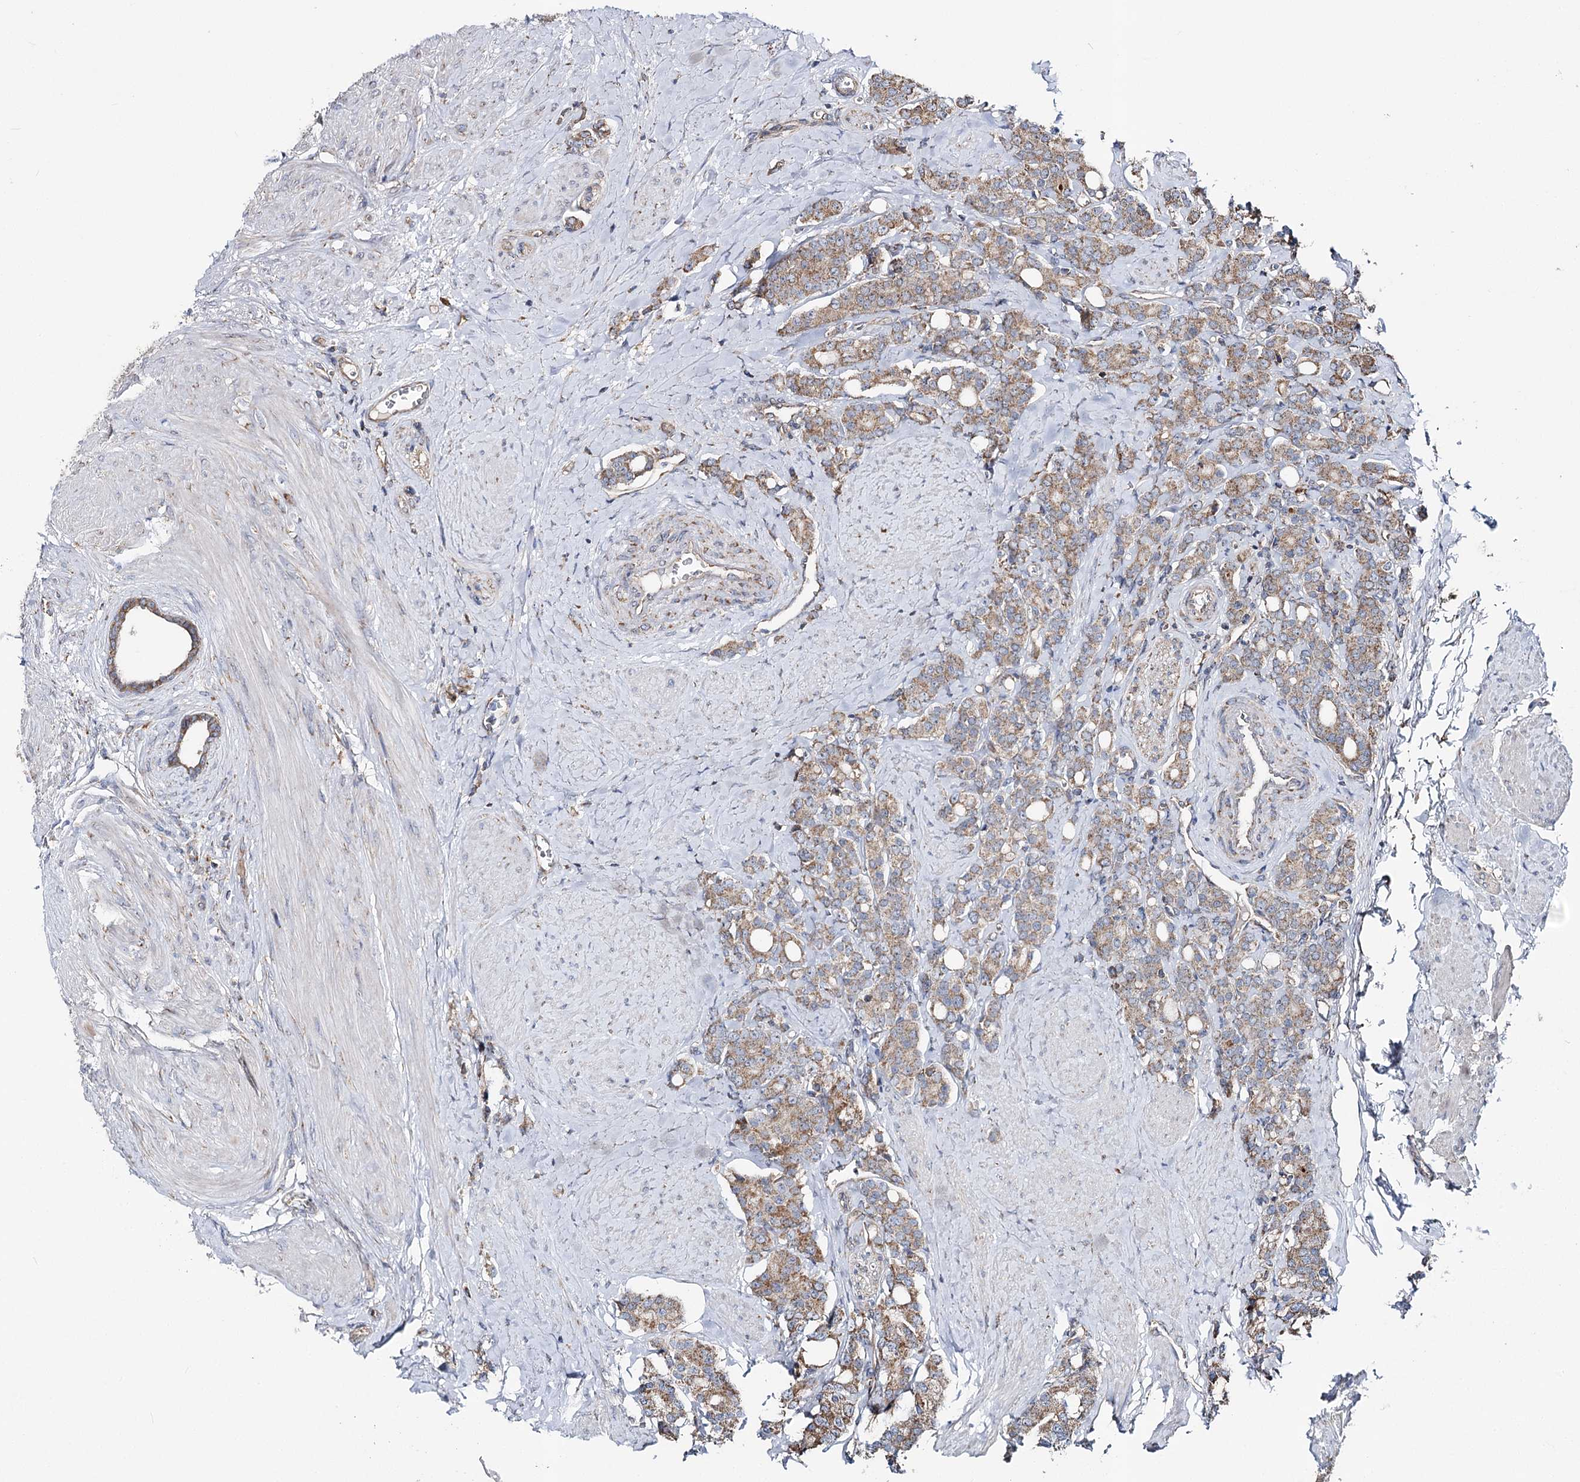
{"staining": {"intensity": "moderate", "quantity": ">75%", "location": "cytoplasmic/membranous"}, "tissue": "prostate cancer", "cell_type": "Tumor cells", "image_type": "cancer", "snomed": [{"axis": "morphology", "description": "Adenocarcinoma, High grade"}, {"axis": "topography", "description": "Prostate"}], "caption": "There is medium levels of moderate cytoplasmic/membranous staining in tumor cells of adenocarcinoma (high-grade) (prostate), as demonstrated by immunohistochemical staining (brown color).", "gene": "MSANTD2", "patient": {"sex": "male", "age": 62}}